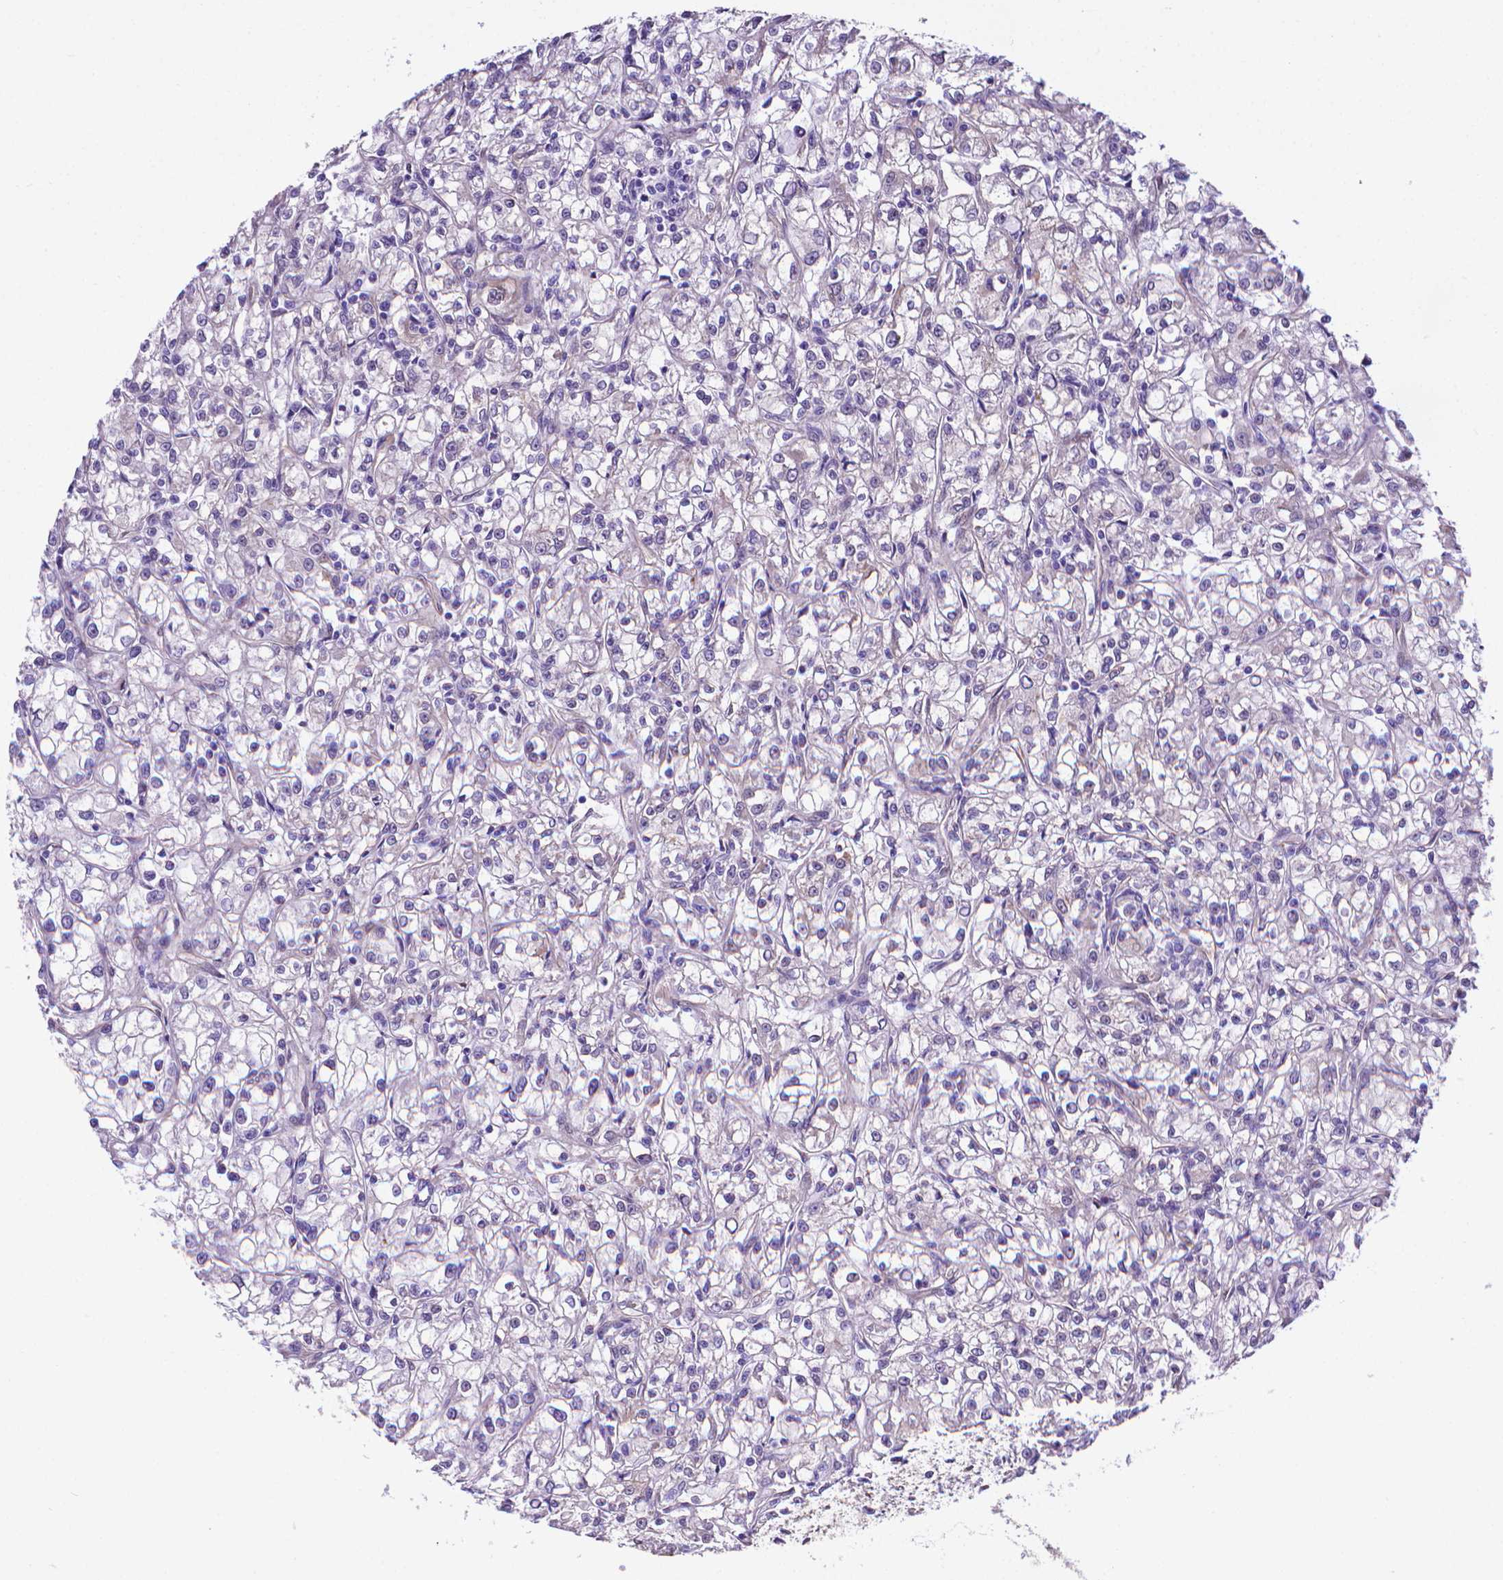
{"staining": {"intensity": "negative", "quantity": "none", "location": "none"}, "tissue": "renal cancer", "cell_type": "Tumor cells", "image_type": "cancer", "snomed": [{"axis": "morphology", "description": "Adenocarcinoma, NOS"}, {"axis": "topography", "description": "Kidney"}], "caption": "An IHC image of renal cancer (adenocarcinoma) is shown. There is no staining in tumor cells of renal cancer (adenocarcinoma).", "gene": "CLIC4", "patient": {"sex": "female", "age": 59}}